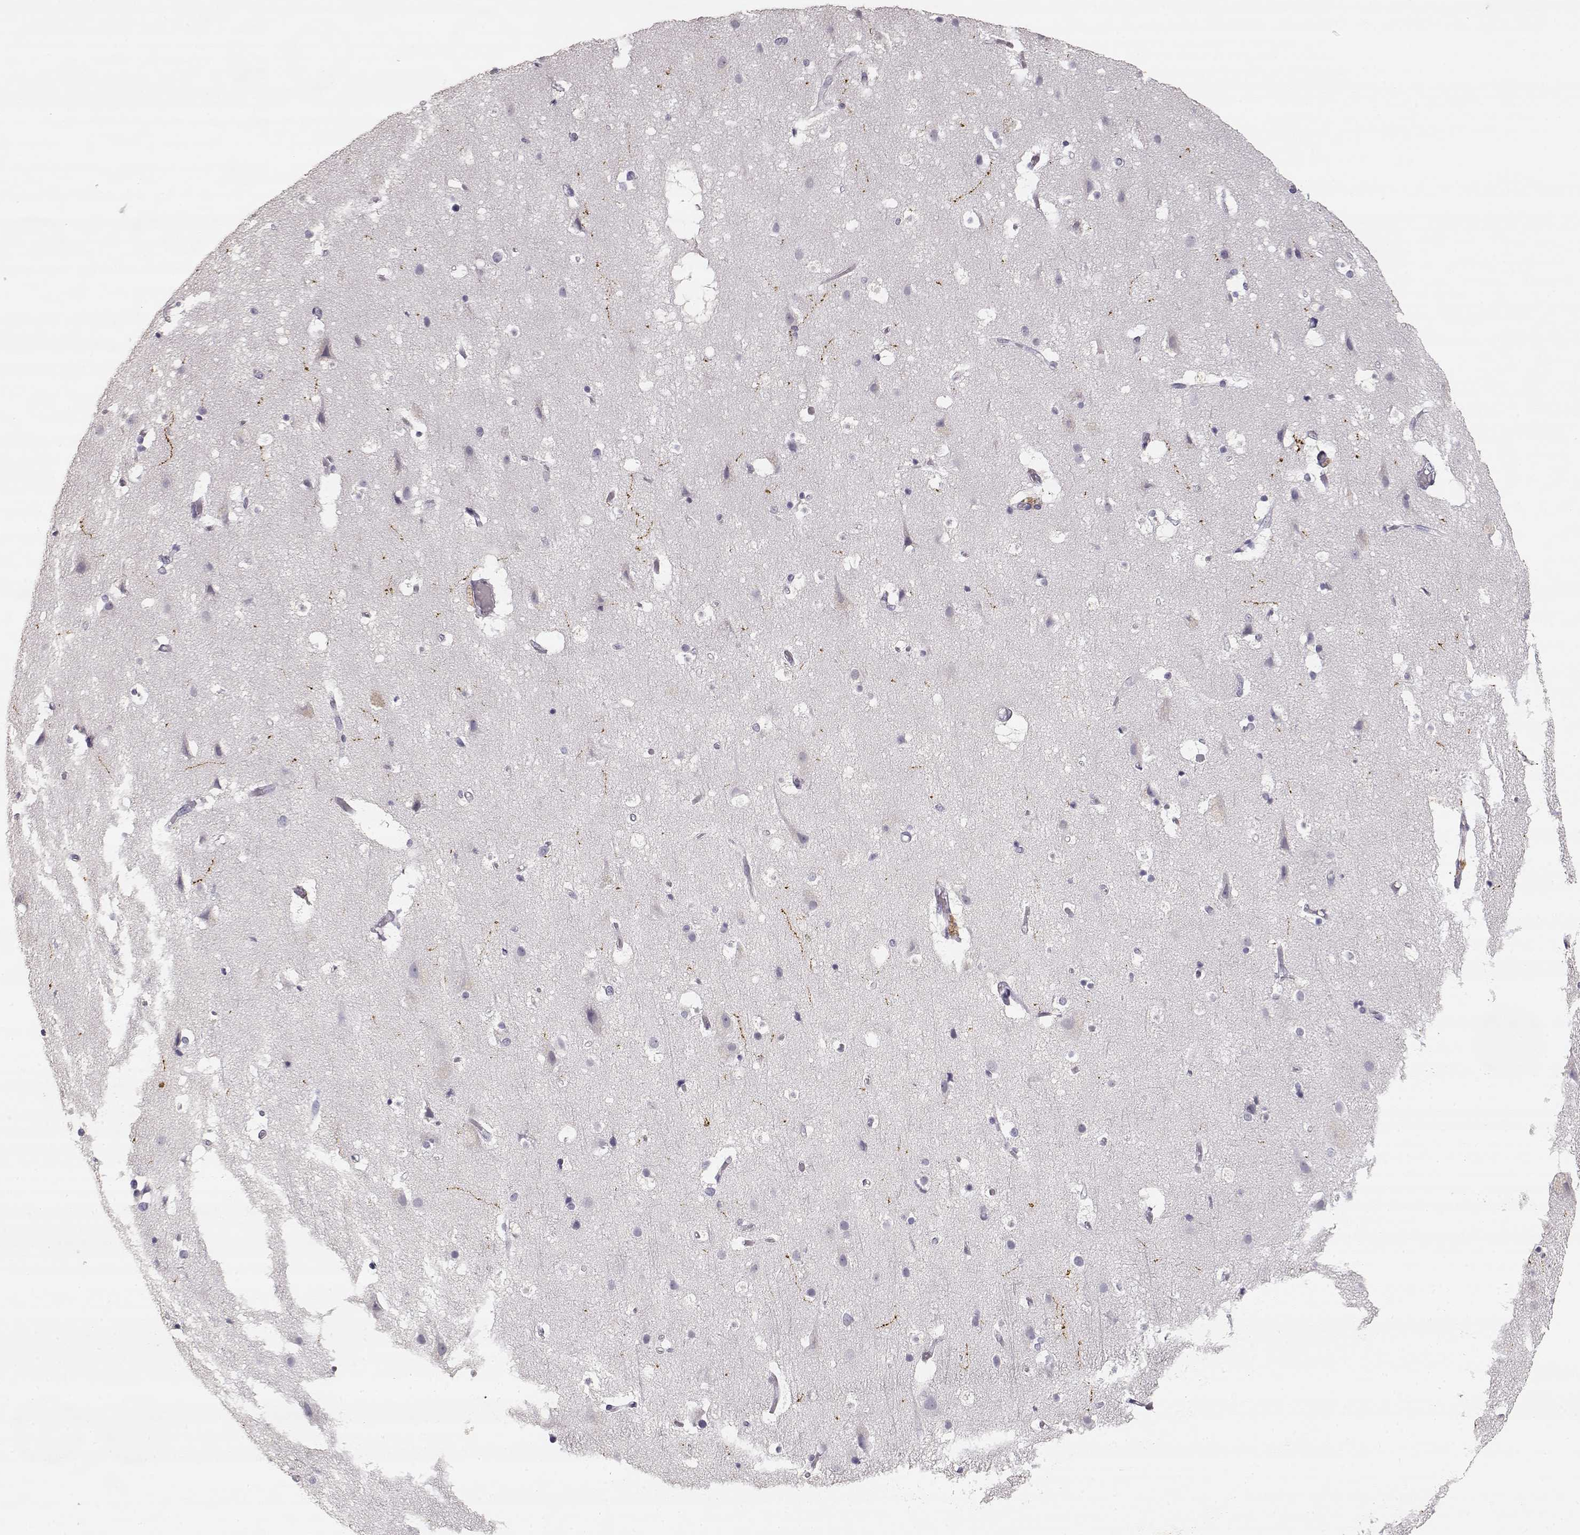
{"staining": {"intensity": "negative", "quantity": "none", "location": "none"}, "tissue": "cerebral cortex", "cell_type": "Endothelial cells", "image_type": "normal", "snomed": [{"axis": "morphology", "description": "Normal tissue, NOS"}, {"axis": "topography", "description": "Cerebral cortex"}], "caption": "IHC micrograph of unremarkable cerebral cortex stained for a protein (brown), which exhibits no positivity in endothelial cells.", "gene": "TPH2", "patient": {"sex": "female", "age": 52}}